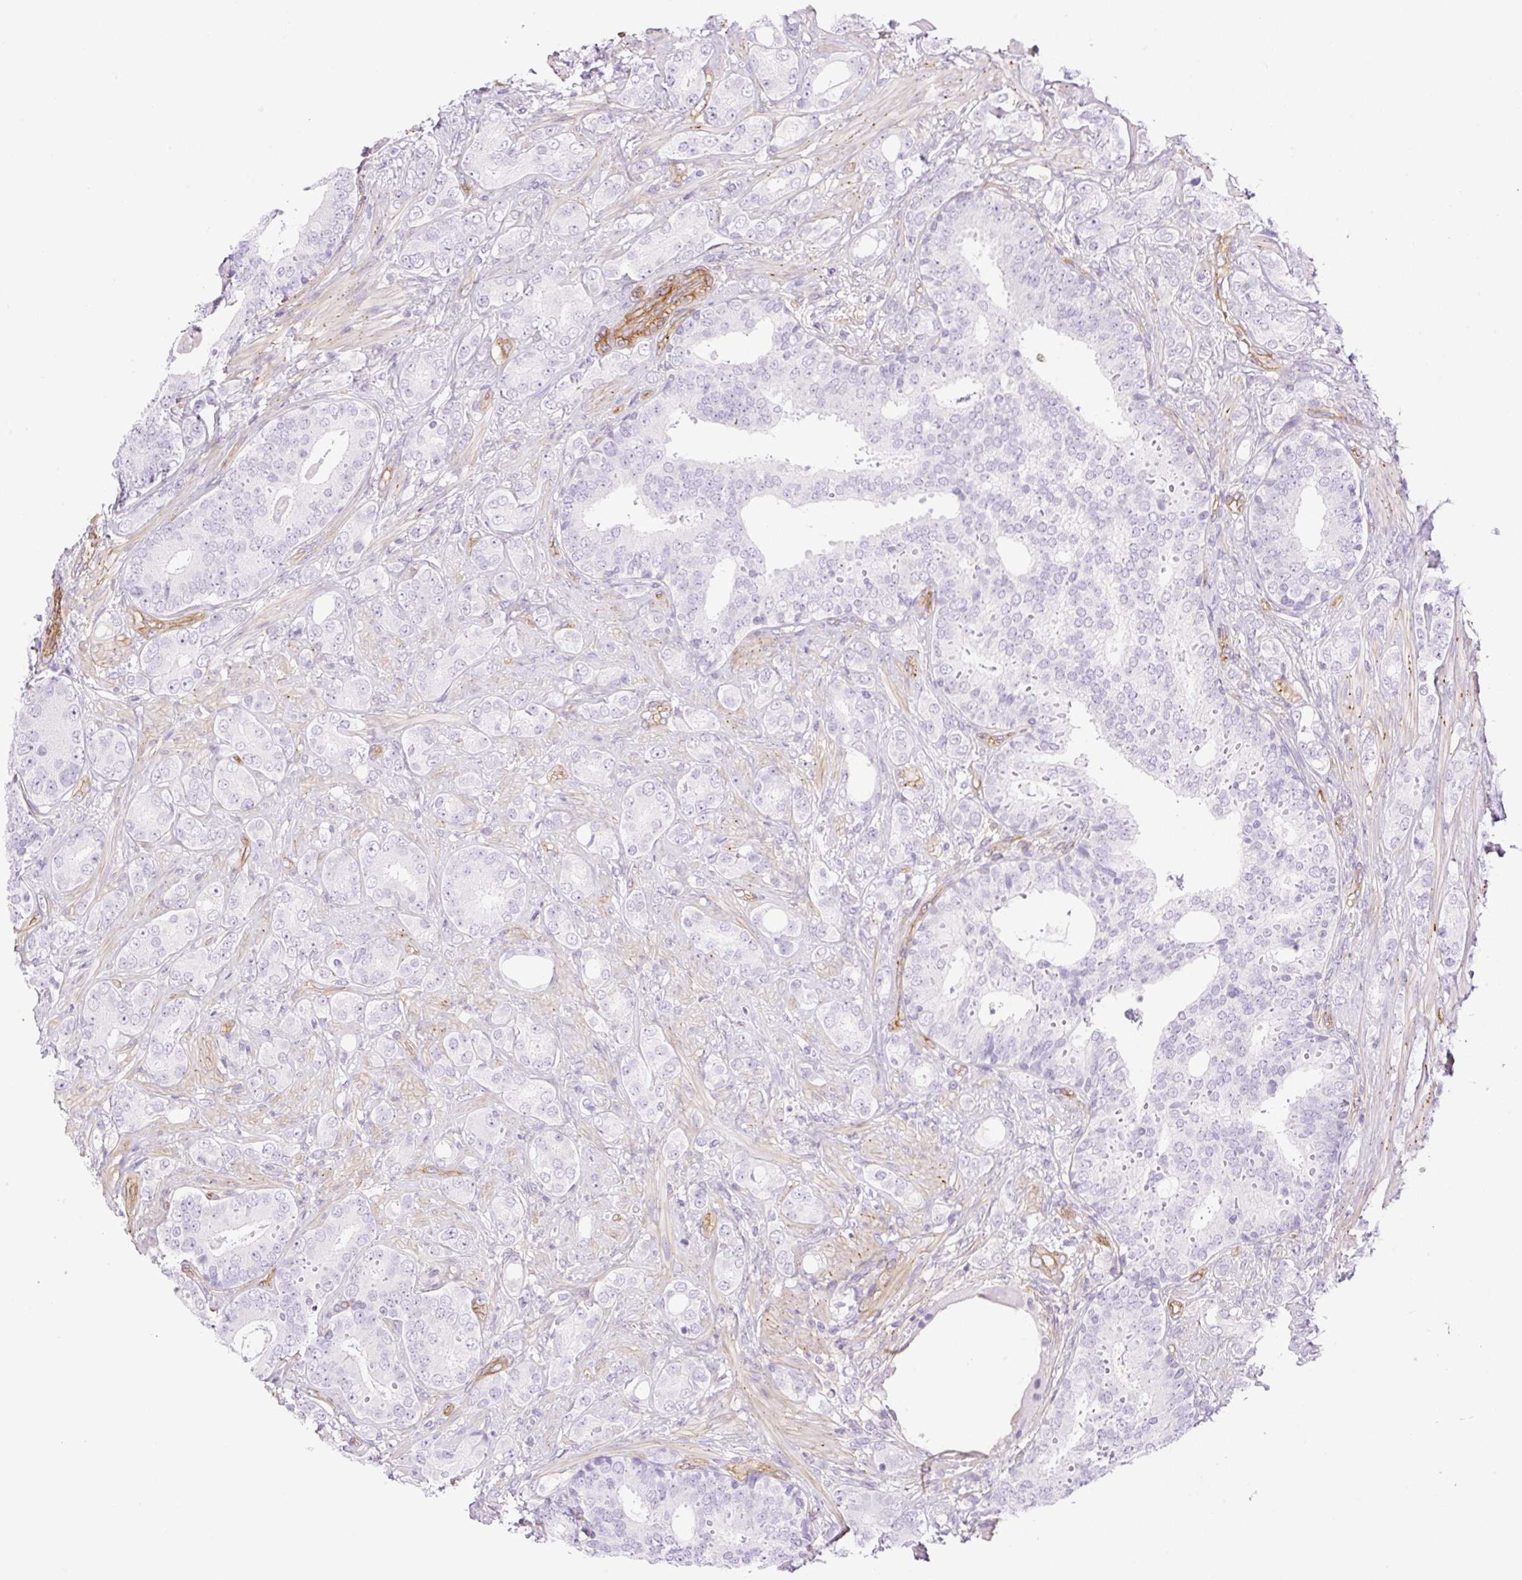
{"staining": {"intensity": "negative", "quantity": "none", "location": "none"}, "tissue": "prostate cancer", "cell_type": "Tumor cells", "image_type": "cancer", "snomed": [{"axis": "morphology", "description": "Adenocarcinoma, High grade"}, {"axis": "topography", "description": "Prostate"}], "caption": "Immunohistochemistry (IHC) image of neoplastic tissue: prostate high-grade adenocarcinoma stained with DAB (3,3'-diaminobenzidine) exhibits no significant protein staining in tumor cells.", "gene": "EHD3", "patient": {"sex": "male", "age": 62}}